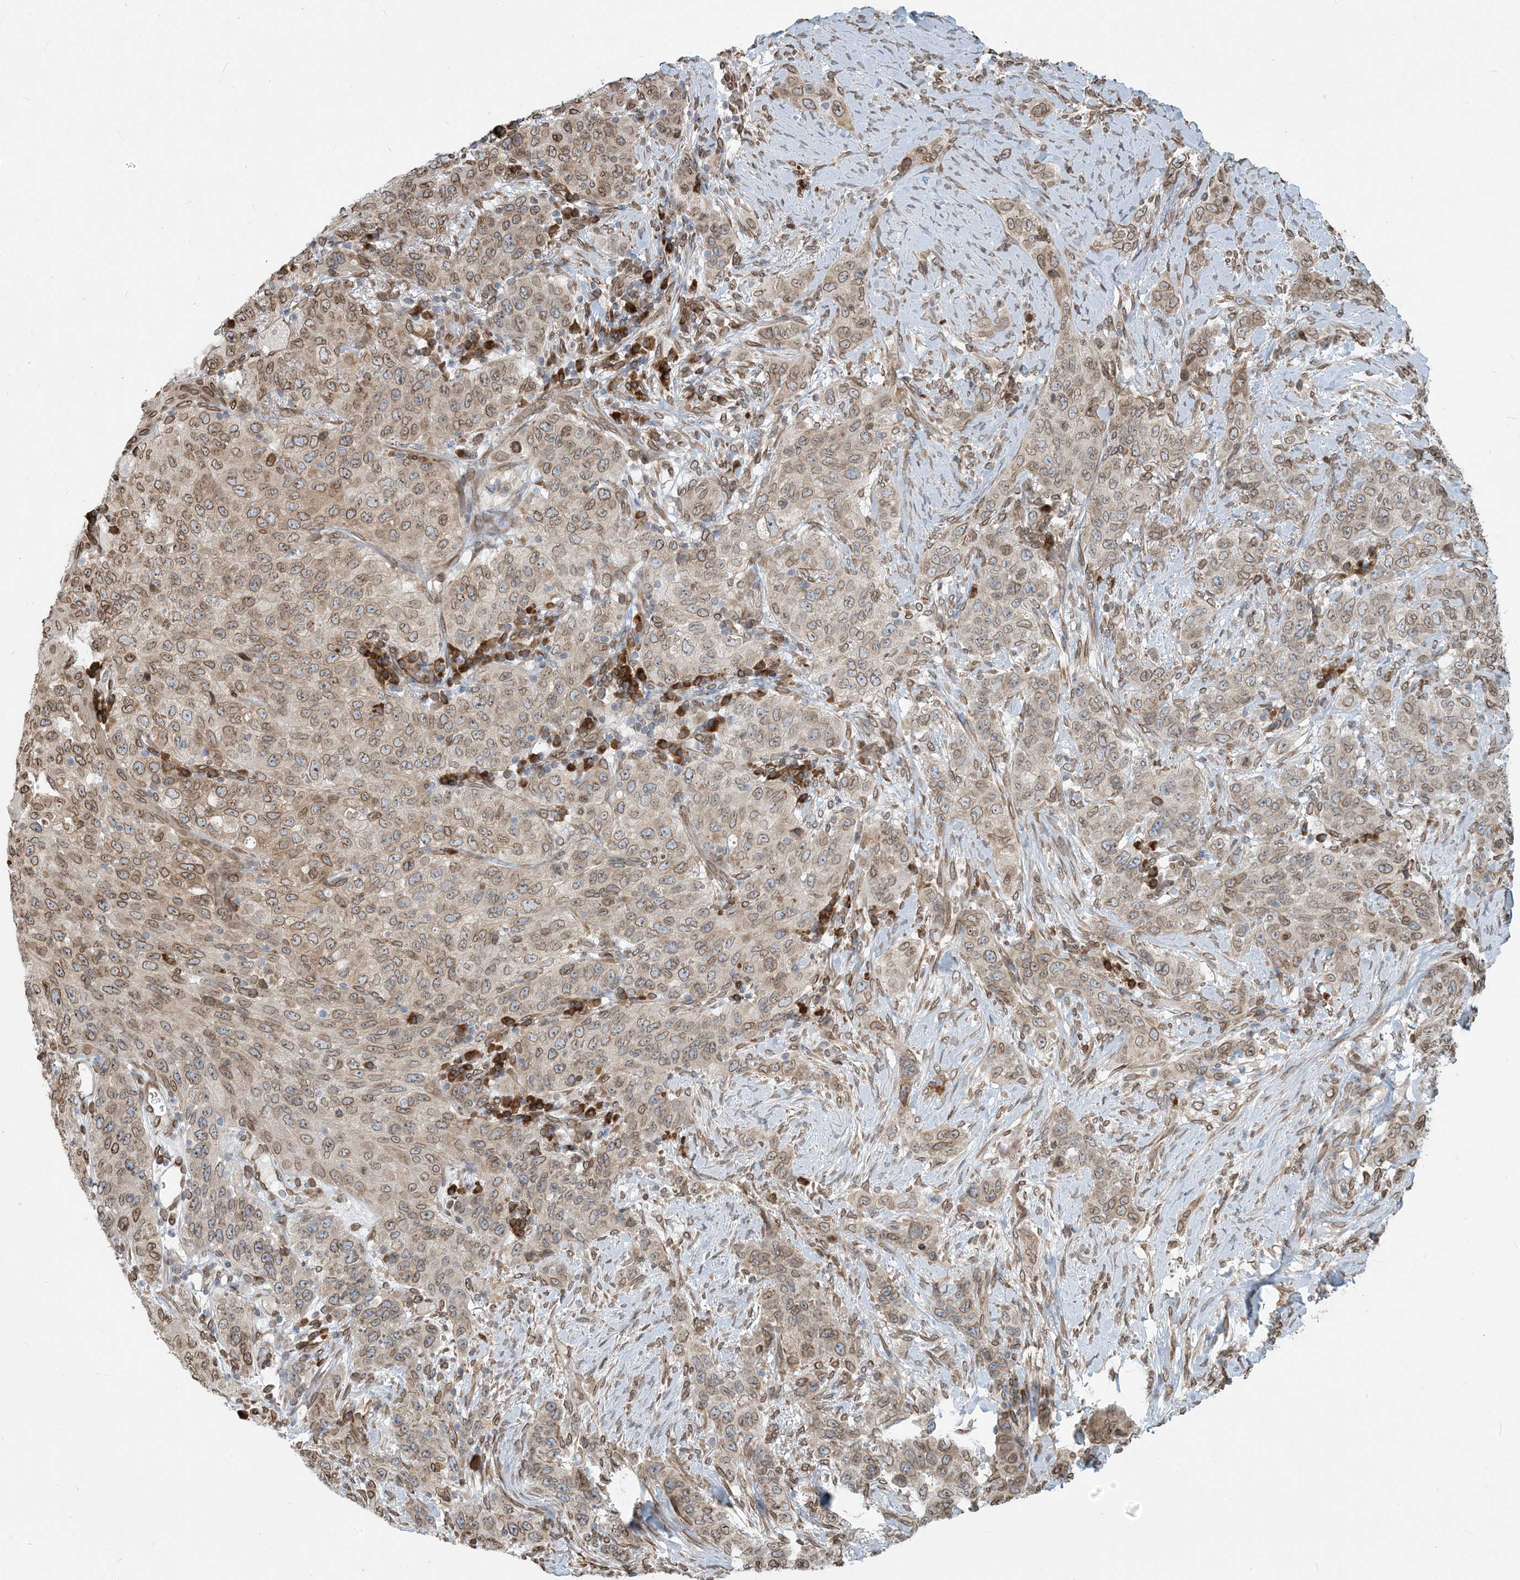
{"staining": {"intensity": "weak", "quantity": ">75%", "location": "cytoplasmic/membranous,nuclear"}, "tissue": "stomach cancer", "cell_type": "Tumor cells", "image_type": "cancer", "snomed": [{"axis": "morphology", "description": "Adenocarcinoma, NOS"}, {"axis": "topography", "description": "Stomach"}], "caption": "This is an image of immunohistochemistry (IHC) staining of stomach cancer, which shows weak staining in the cytoplasmic/membranous and nuclear of tumor cells.", "gene": "WWP1", "patient": {"sex": "male", "age": 48}}